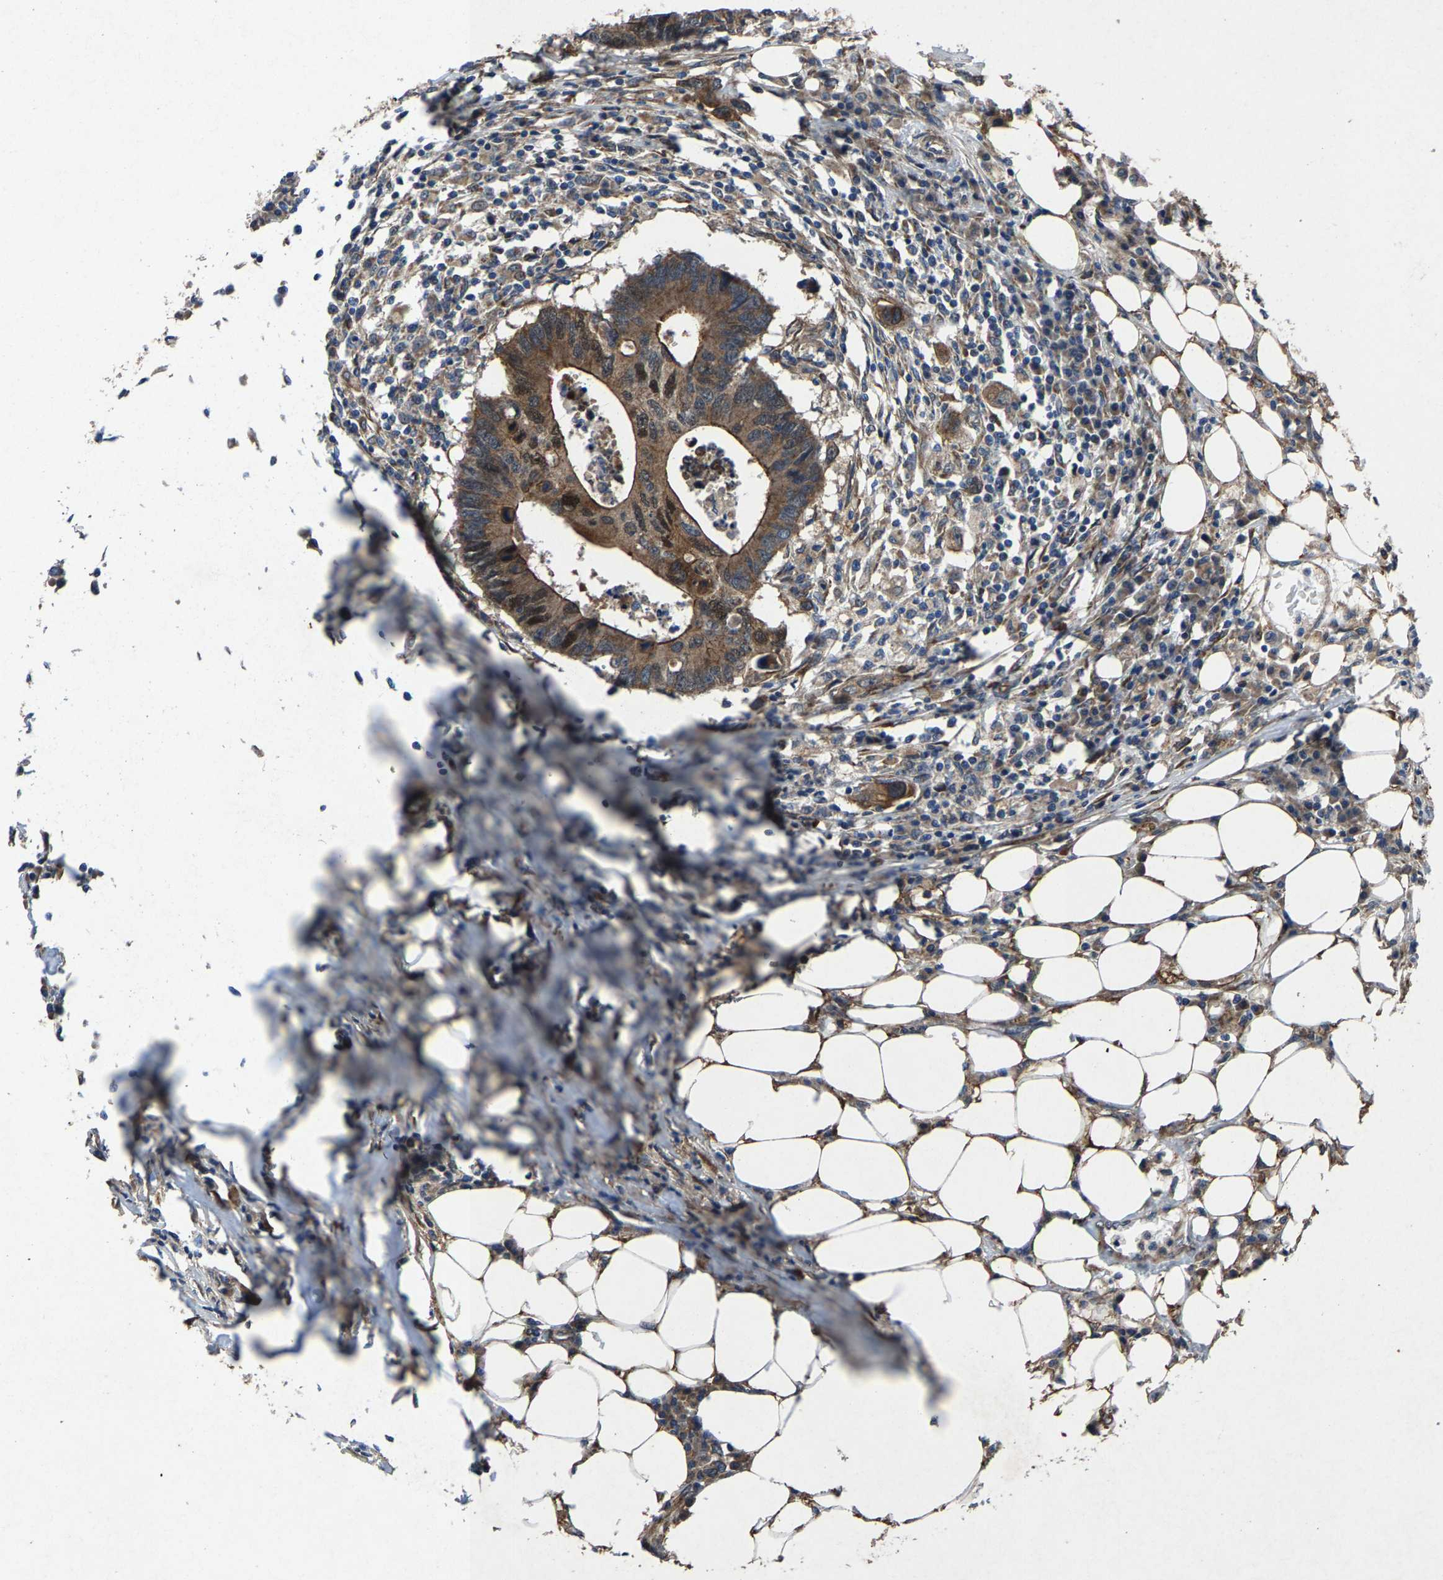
{"staining": {"intensity": "moderate", "quantity": ">75%", "location": "cytoplasmic/membranous"}, "tissue": "colorectal cancer", "cell_type": "Tumor cells", "image_type": "cancer", "snomed": [{"axis": "morphology", "description": "Adenocarcinoma, NOS"}, {"axis": "topography", "description": "Colon"}], "caption": "Colorectal adenocarcinoma tissue displays moderate cytoplasmic/membranous positivity in approximately >75% of tumor cells, visualized by immunohistochemistry.", "gene": "PDP1", "patient": {"sex": "male", "age": 71}}